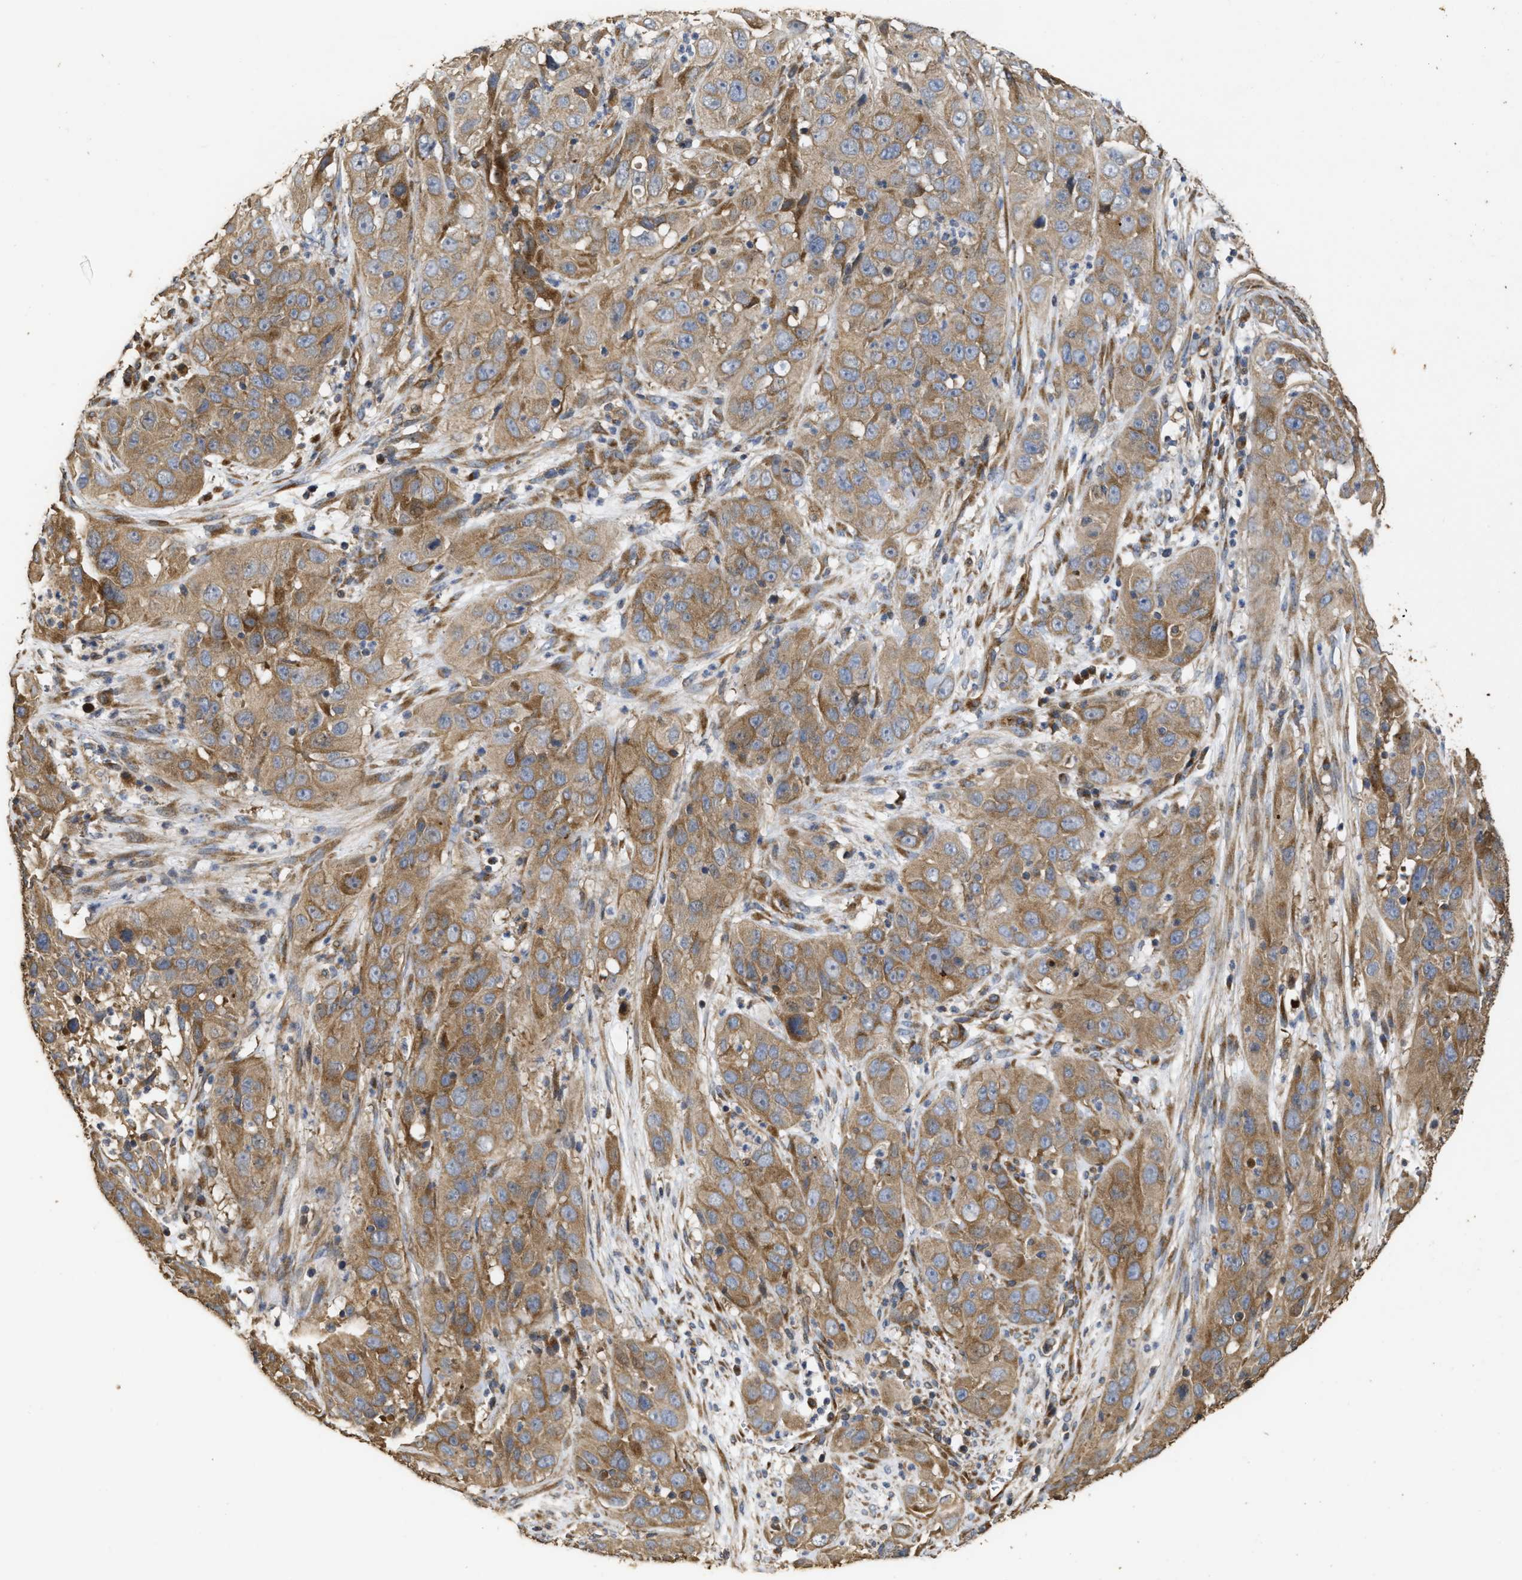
{"staining": {"intensity": "moderate", "quantity": ">75%", "location": "cytoplasmic/membranous"}, "tissue": "cervical cancer", "cell_type": "Tumor cells", "image_type": "cancer", "snomed": [{"axis": "morphology", "description": "Squamous cell carcinoma, NOS"}, {"axis": "topography", "description": "Cervix"}], "caption": "Cervical cancer stained with immunohistochemistry (IHC) exhibits moderate cytoplasmic/membranous positivity in about >75% of tumor cells.", "gene": "NAV1", "patient": {"sex": "female", "age": 32}}